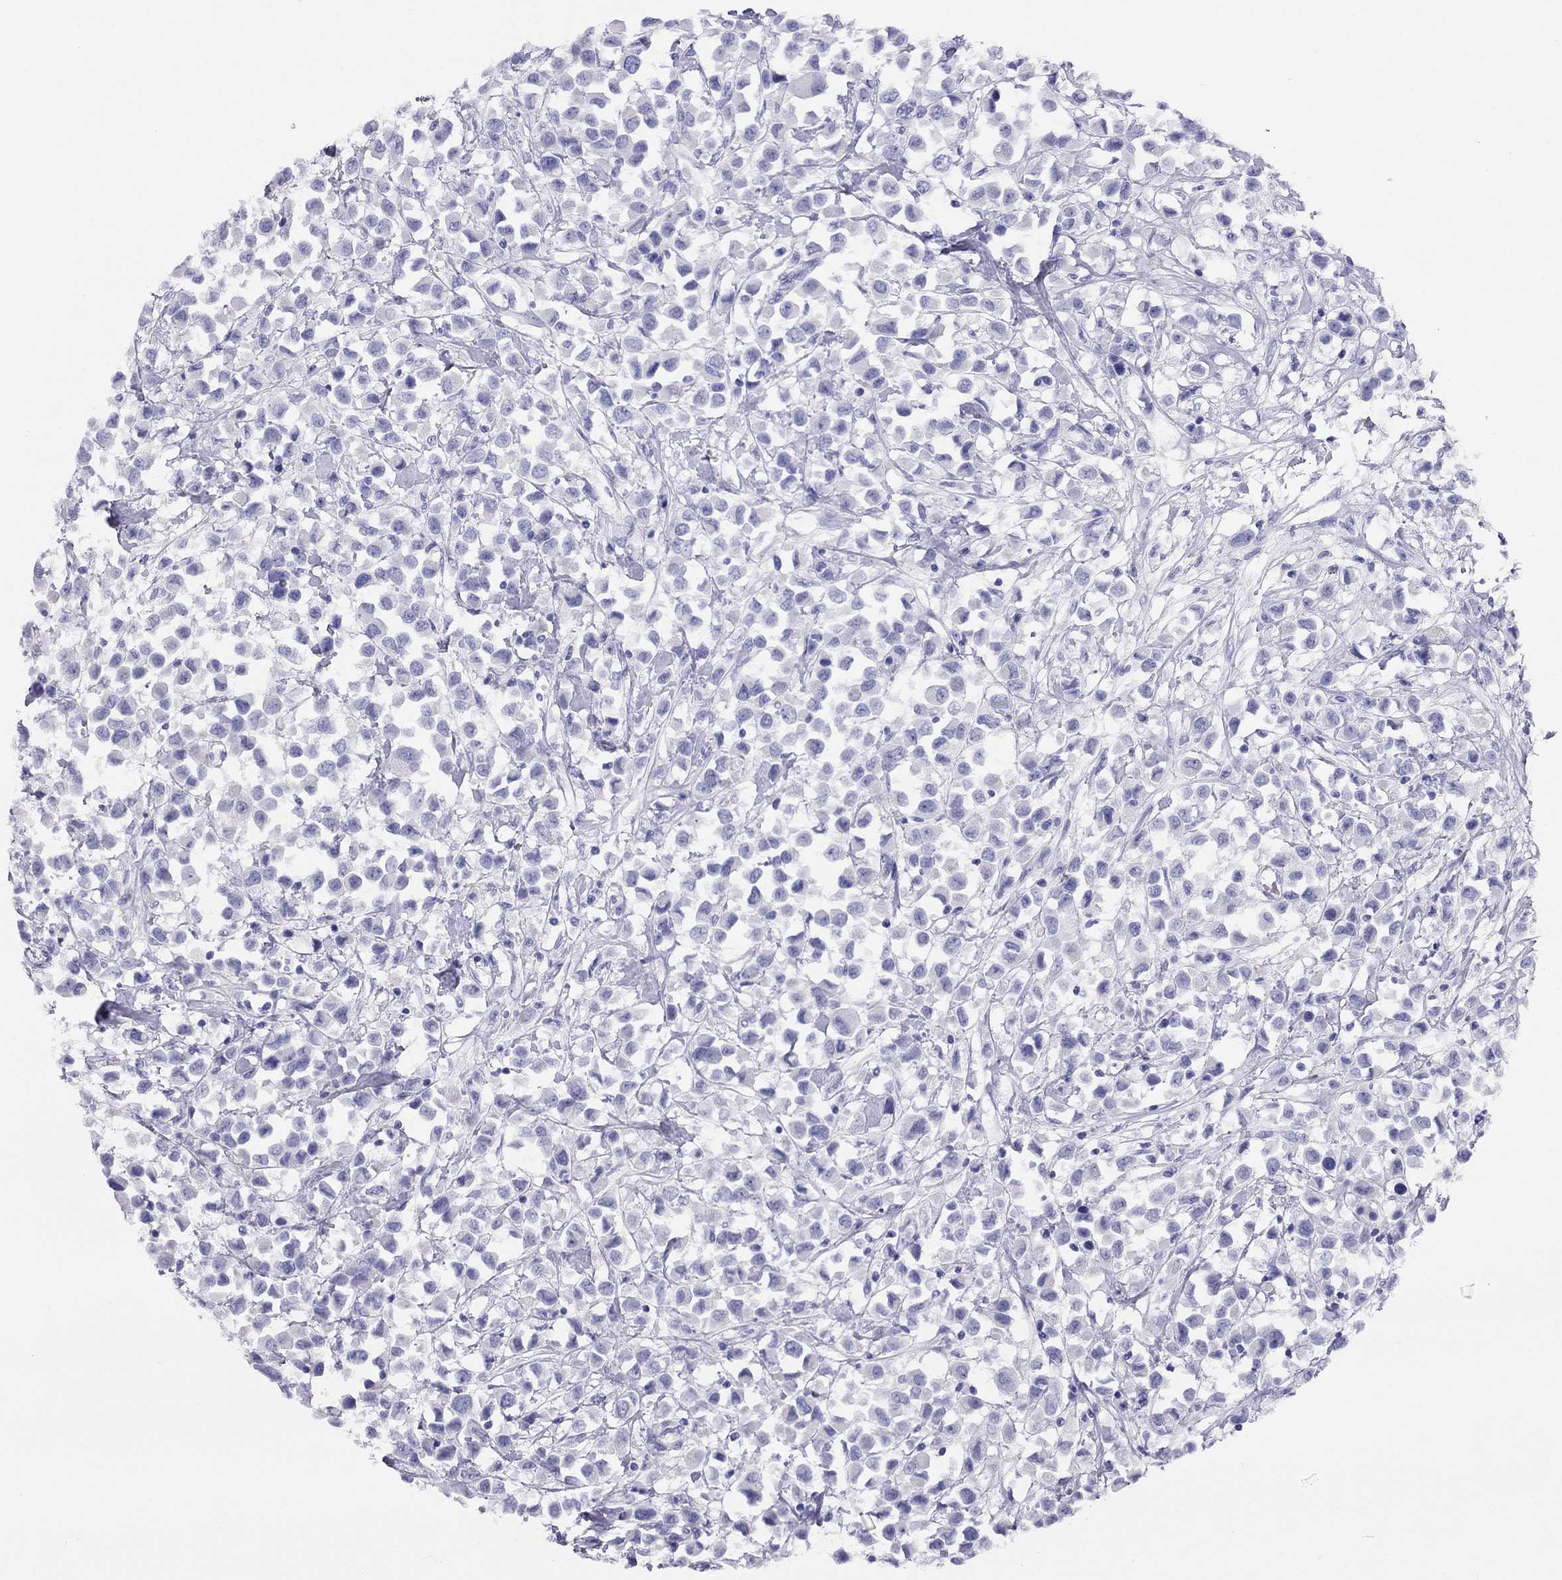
{"staining": {"intensity": "negative", "quantity": "none", "location": "none"}, "tissue": "breast cancer", "cell_type": "Tumor cells", "image_type": "cancer", "snomed": [{"axis": "morphology", "description": "Duct carcinoma"}, {"axis": "topography", "description": "Breast"}], "caption": "Tumor cells are negative for protein expression in human intraductal carcinoma (breast).", "gene": "LRIT2", "patient": {"sex": "female", "age": 61}}